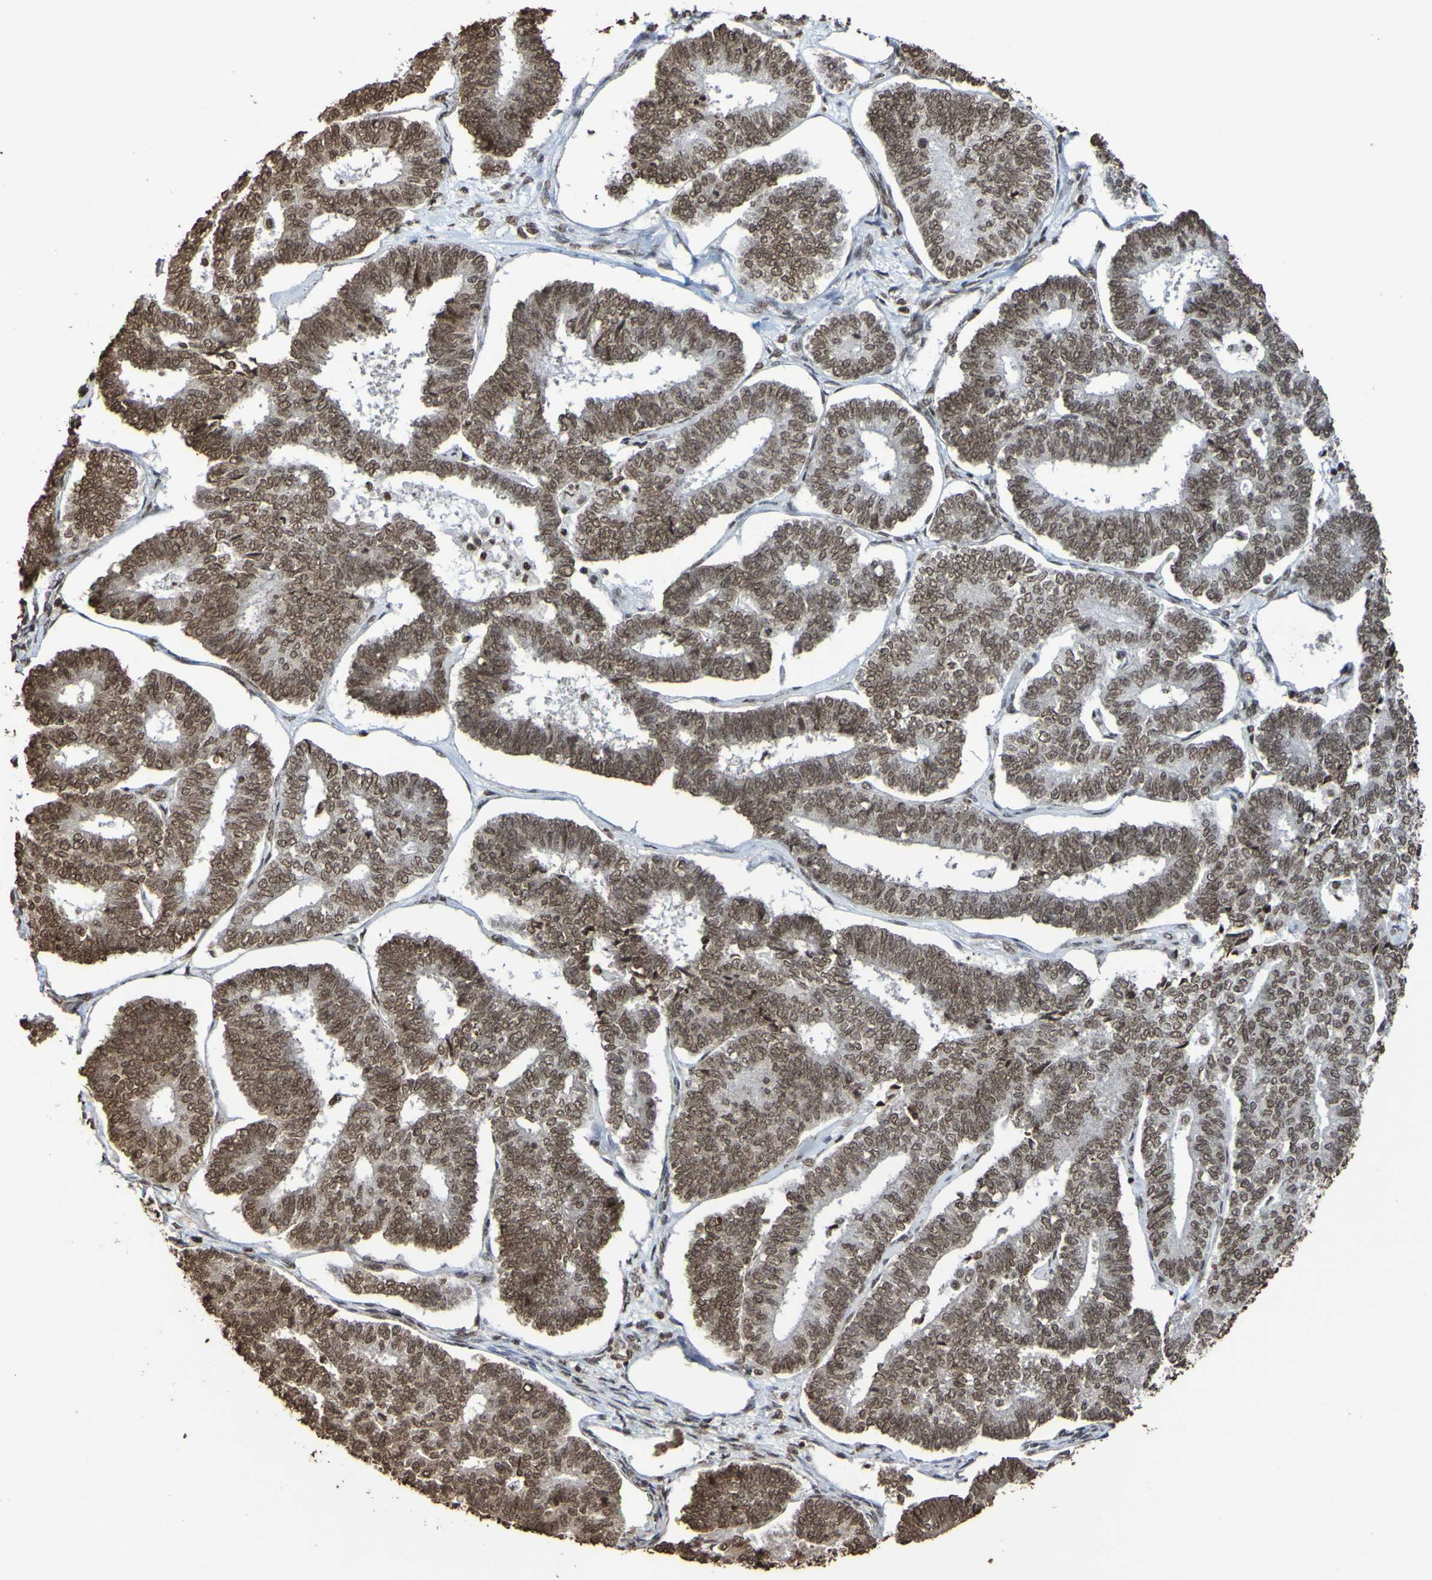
{"staining": {"intensity": "moderate", "quantity": ">75%", "location": "nuclear"}, "tissue": "endometrial cancer", "cell_type": "Tumor cells", "image_type": "cancer", "snomed": [{"axis": "morphology", "description": "Adenocarcinoma, NOS"}, {"axis": "topography", "description": "Endometrium"}], "caption": "Protein expression analysis of endometrial cancer (adenocarcinoma) reveals moderate nuclear expression in approximately >75% of tumor cells. The staining was performed using DAB to visualize the protein expression in brown, while the nuclei were stained in blue with hematoxylin (Magnification: 20x).", "gene": "GFI1", "patient": {"sex": "female", "age": 70}}